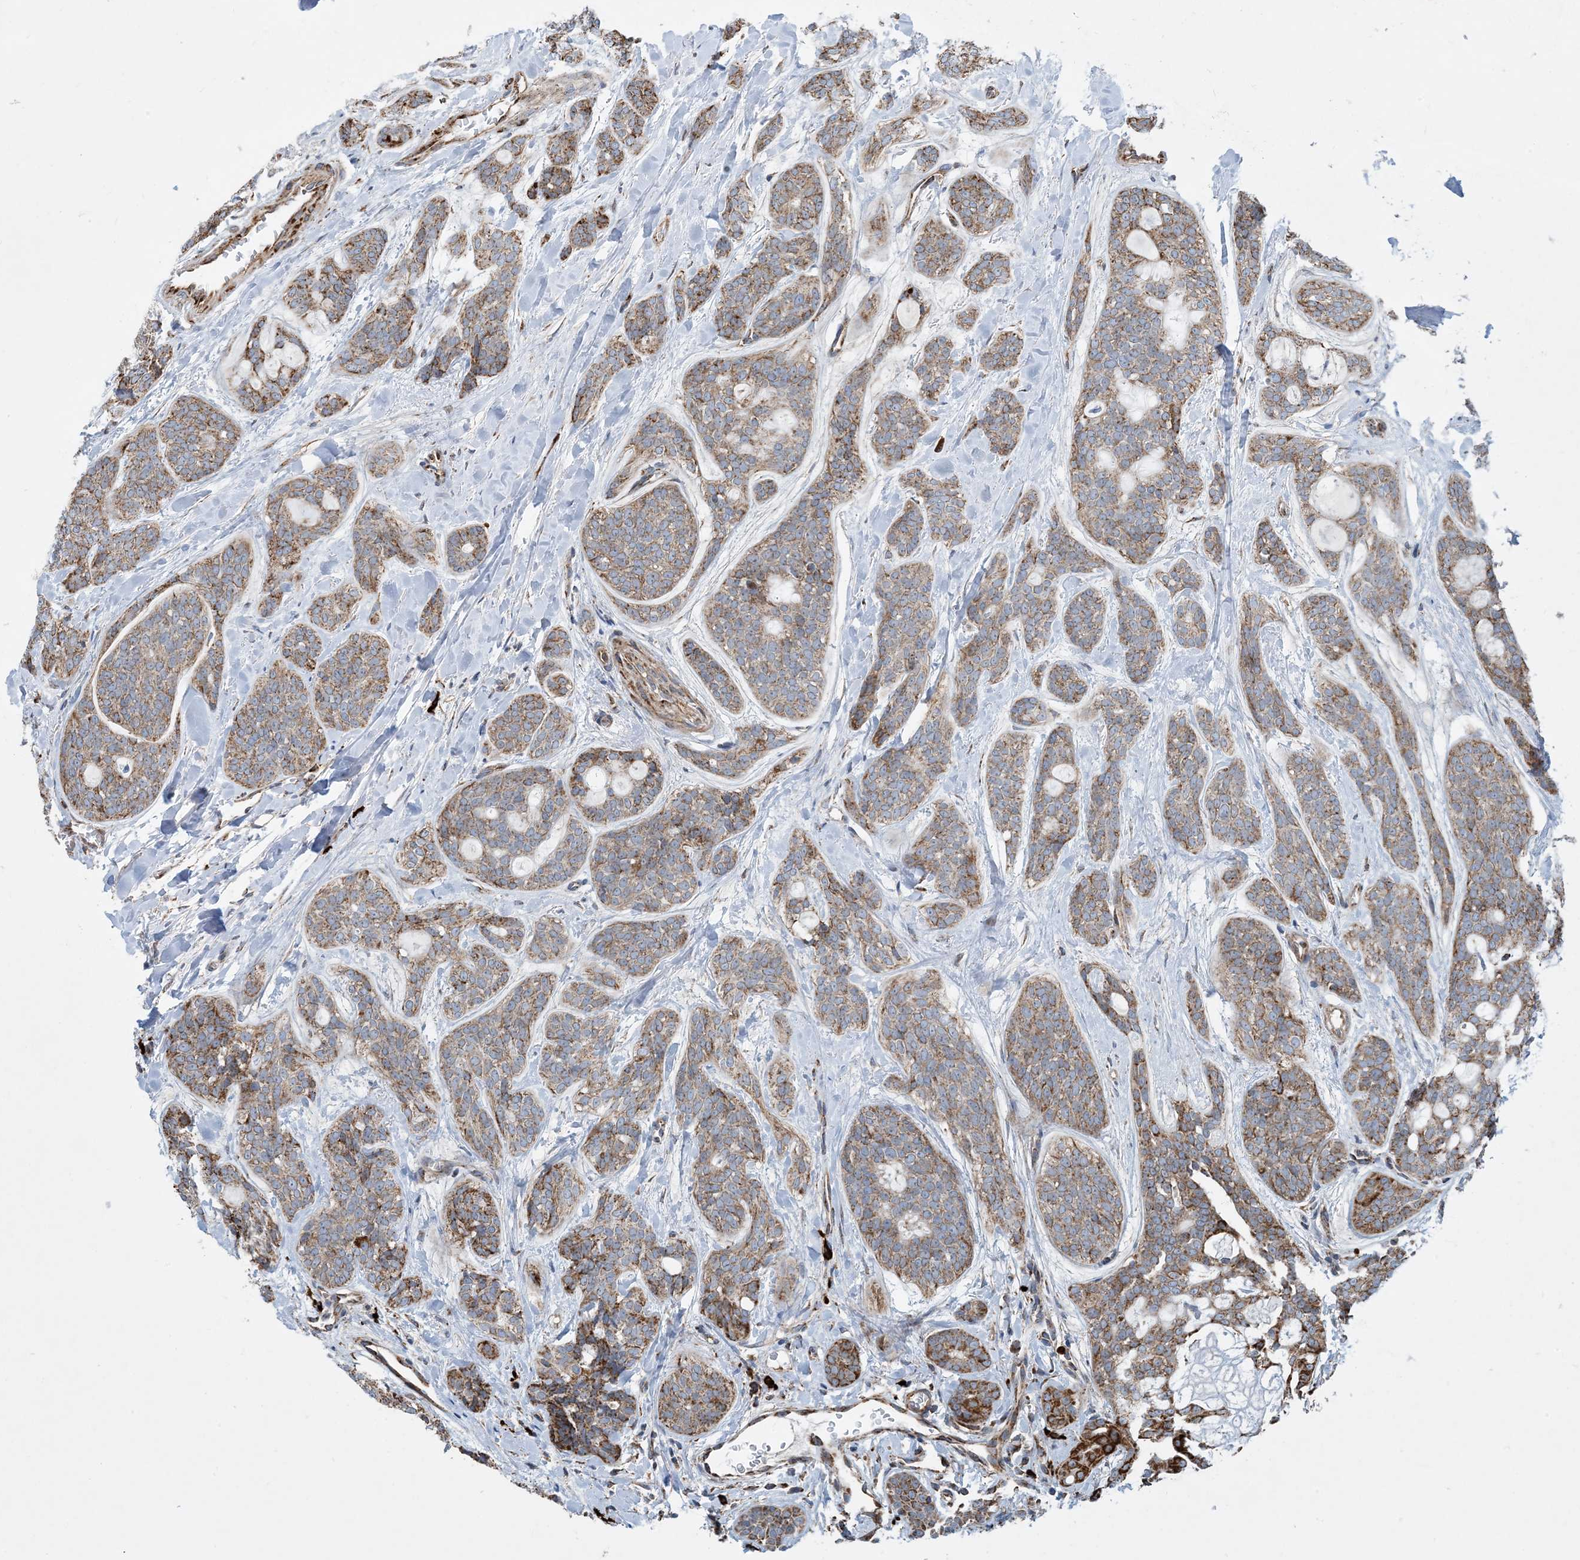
{"staining": {"intensity": "moderate", "quantity": ">75%", "location": "cytoplasmic/membranous"}, "tissue": "head and neck cancer", "cell_type": "Tumor cells", "image_type": "cancer", "snomed": [{"axis": "morphology", "description": "Adenocarcinoma, NOS"}, {"axis": "topography", "description": "Head-Neck"}], "caption": "IHC of human head and neck cancer (adenocarcinoma) displays medium levels of moderate cytoplasmic/membranous expression in about >75% of tumor cells.", "gene": "PCDHGA1", "patient": {"sex": "male", "age": 66}}